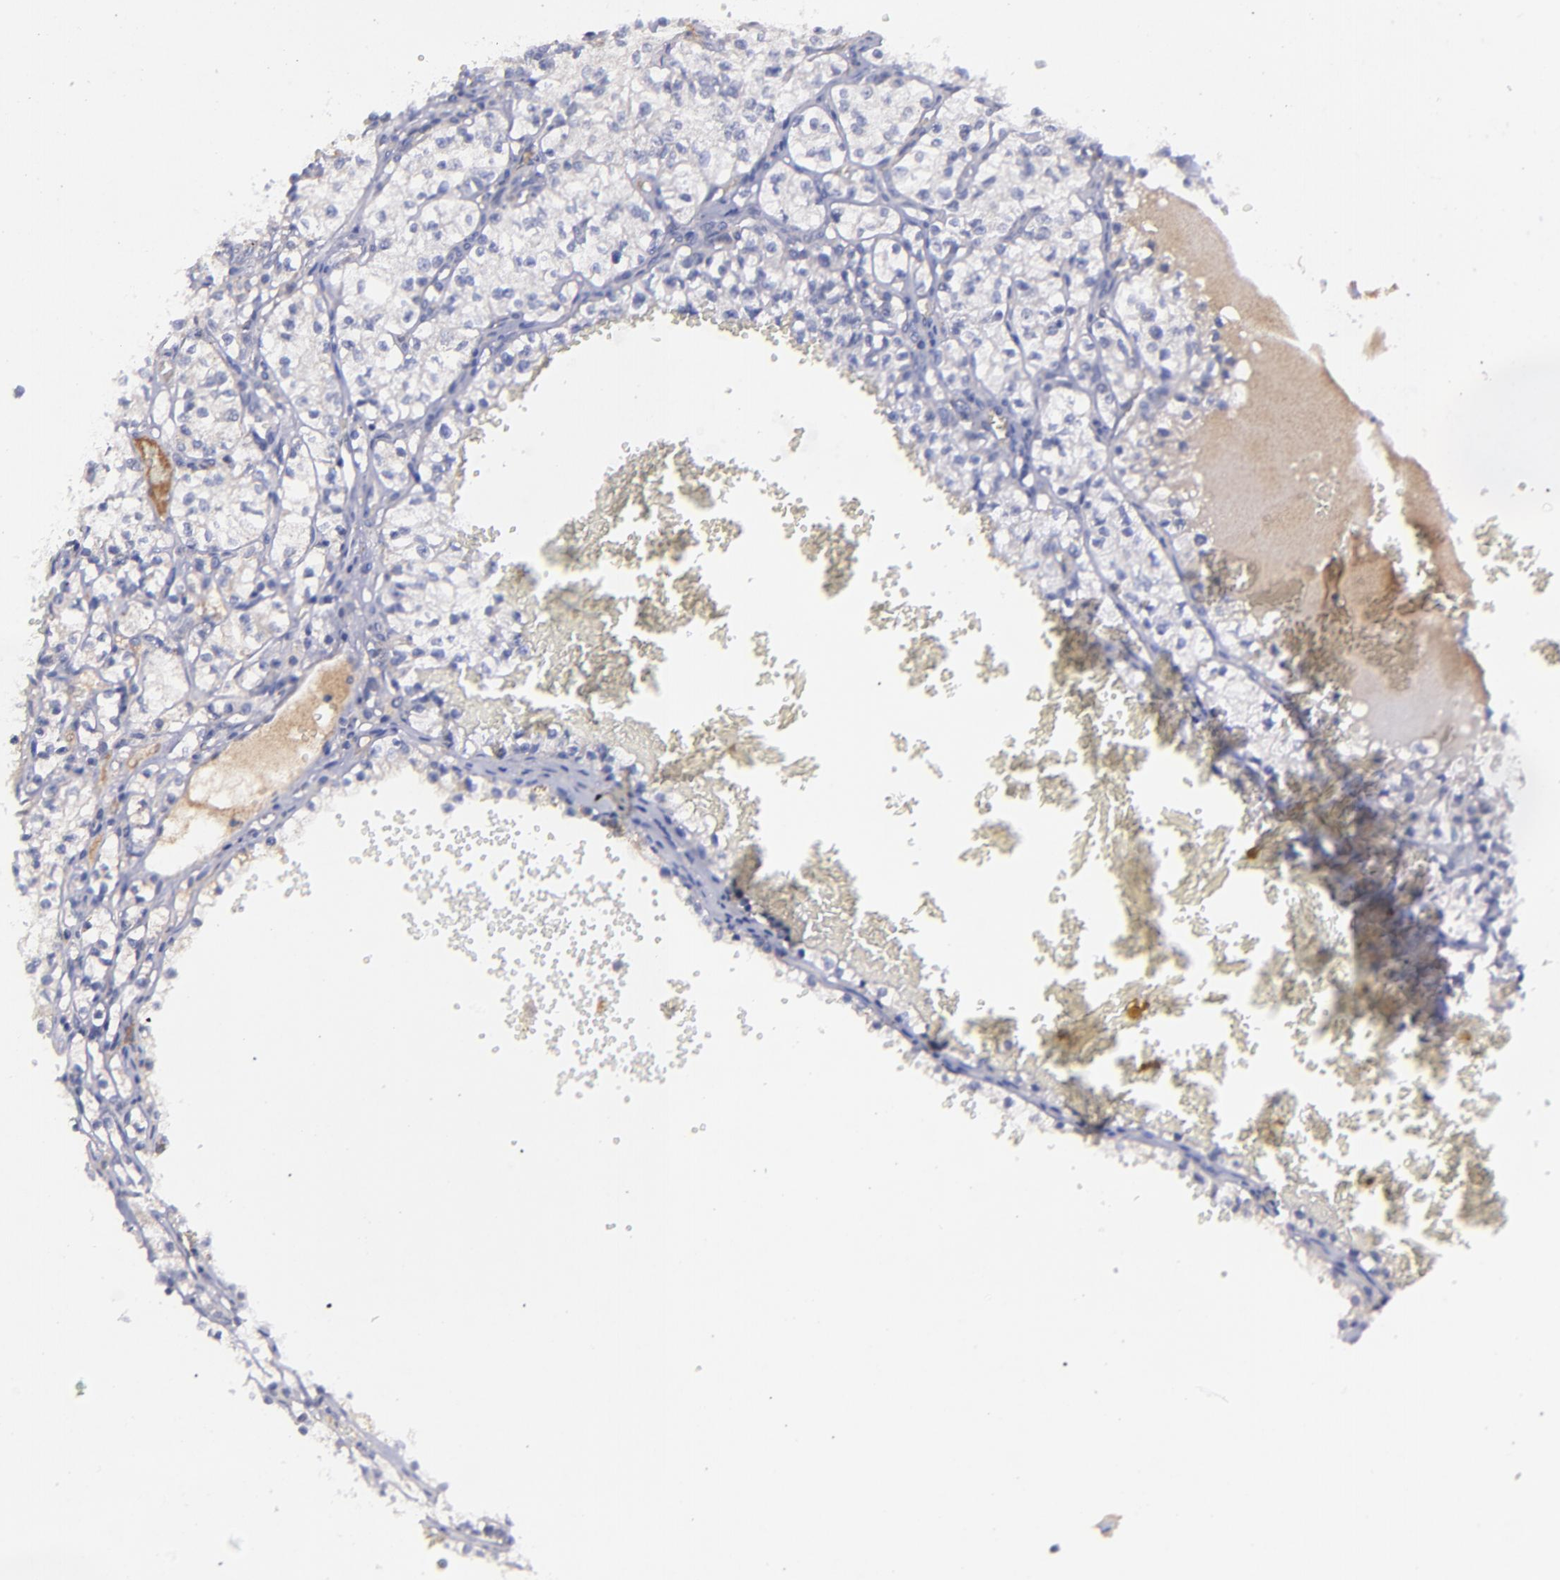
{"staining": {"intensity": "negative", "quantity": "none", "location": "none"}, "tissue": "renal cancer", "cell_type": "Tumor cells", "image_type": "cancer", "snomed": [{"axis": "morphology", "description": "Adenocarcinoma, NOS"}, {"axis": "topography", "description": "Kidney"}], "caption": "DAB (3,3'-diaminobenzidine) immunohistochemical staining of adenocarcinoma (renal) displays no significant expression in tumor cells.", "gene": "MASP1", "patient": {"sex": "male", "age": 61}}